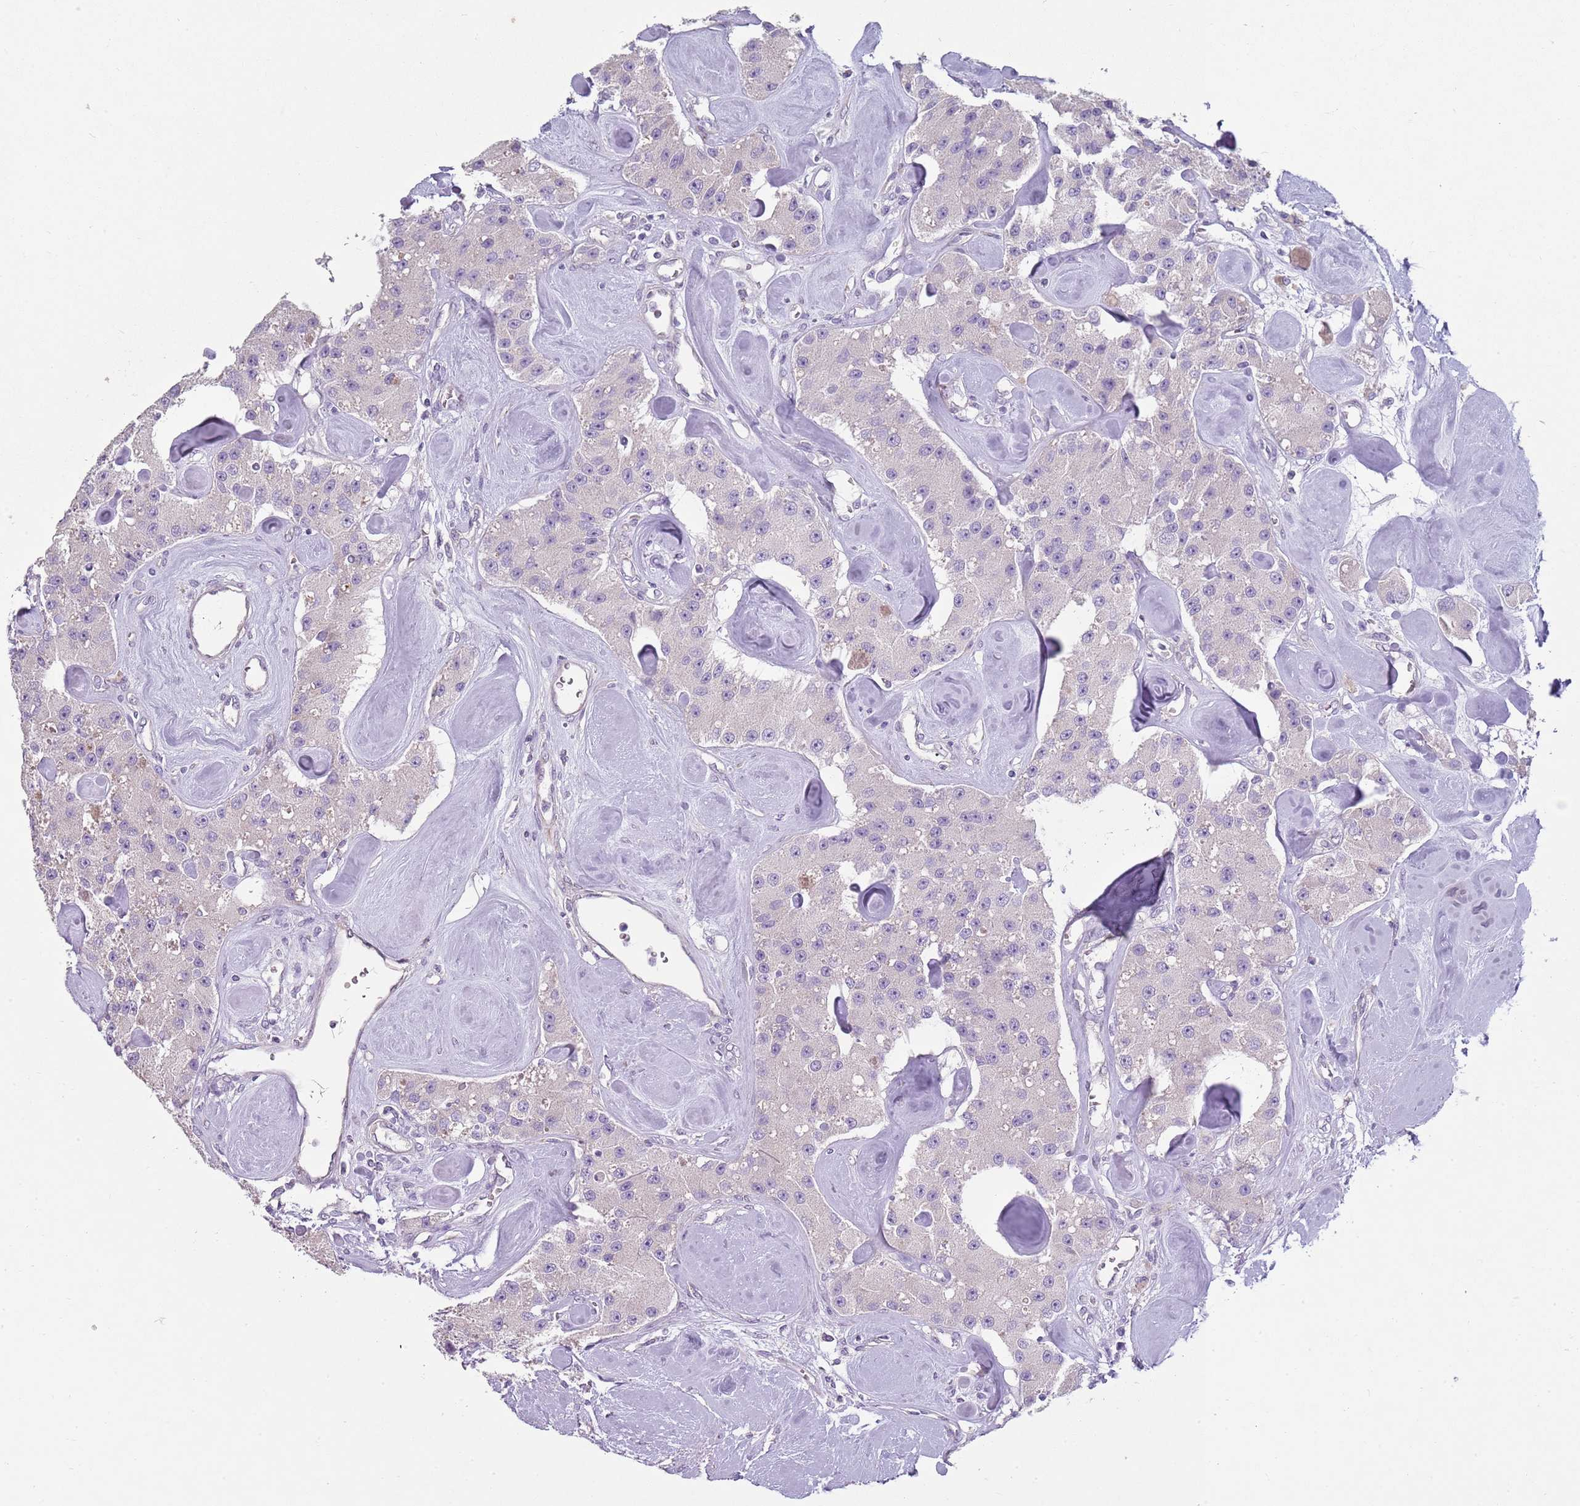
{"staining": {"intensity": "negative", "quantity": "none", "location": "none"}, "tissue": "carcinoid", "cell_type": "Tumor cells", "image_type": "cancer", "snomed": [{"axis": "morphology", "description": "Carcinoid, malignant, NOS"}, {"axis": "topography", "description": "Pancreas"}], "caption": "A micrograph of human malignant carcinoid is negative for staining in tumor cells.", "gene": "ZNF583", "patient": {"sex": "male", "age": 41}}